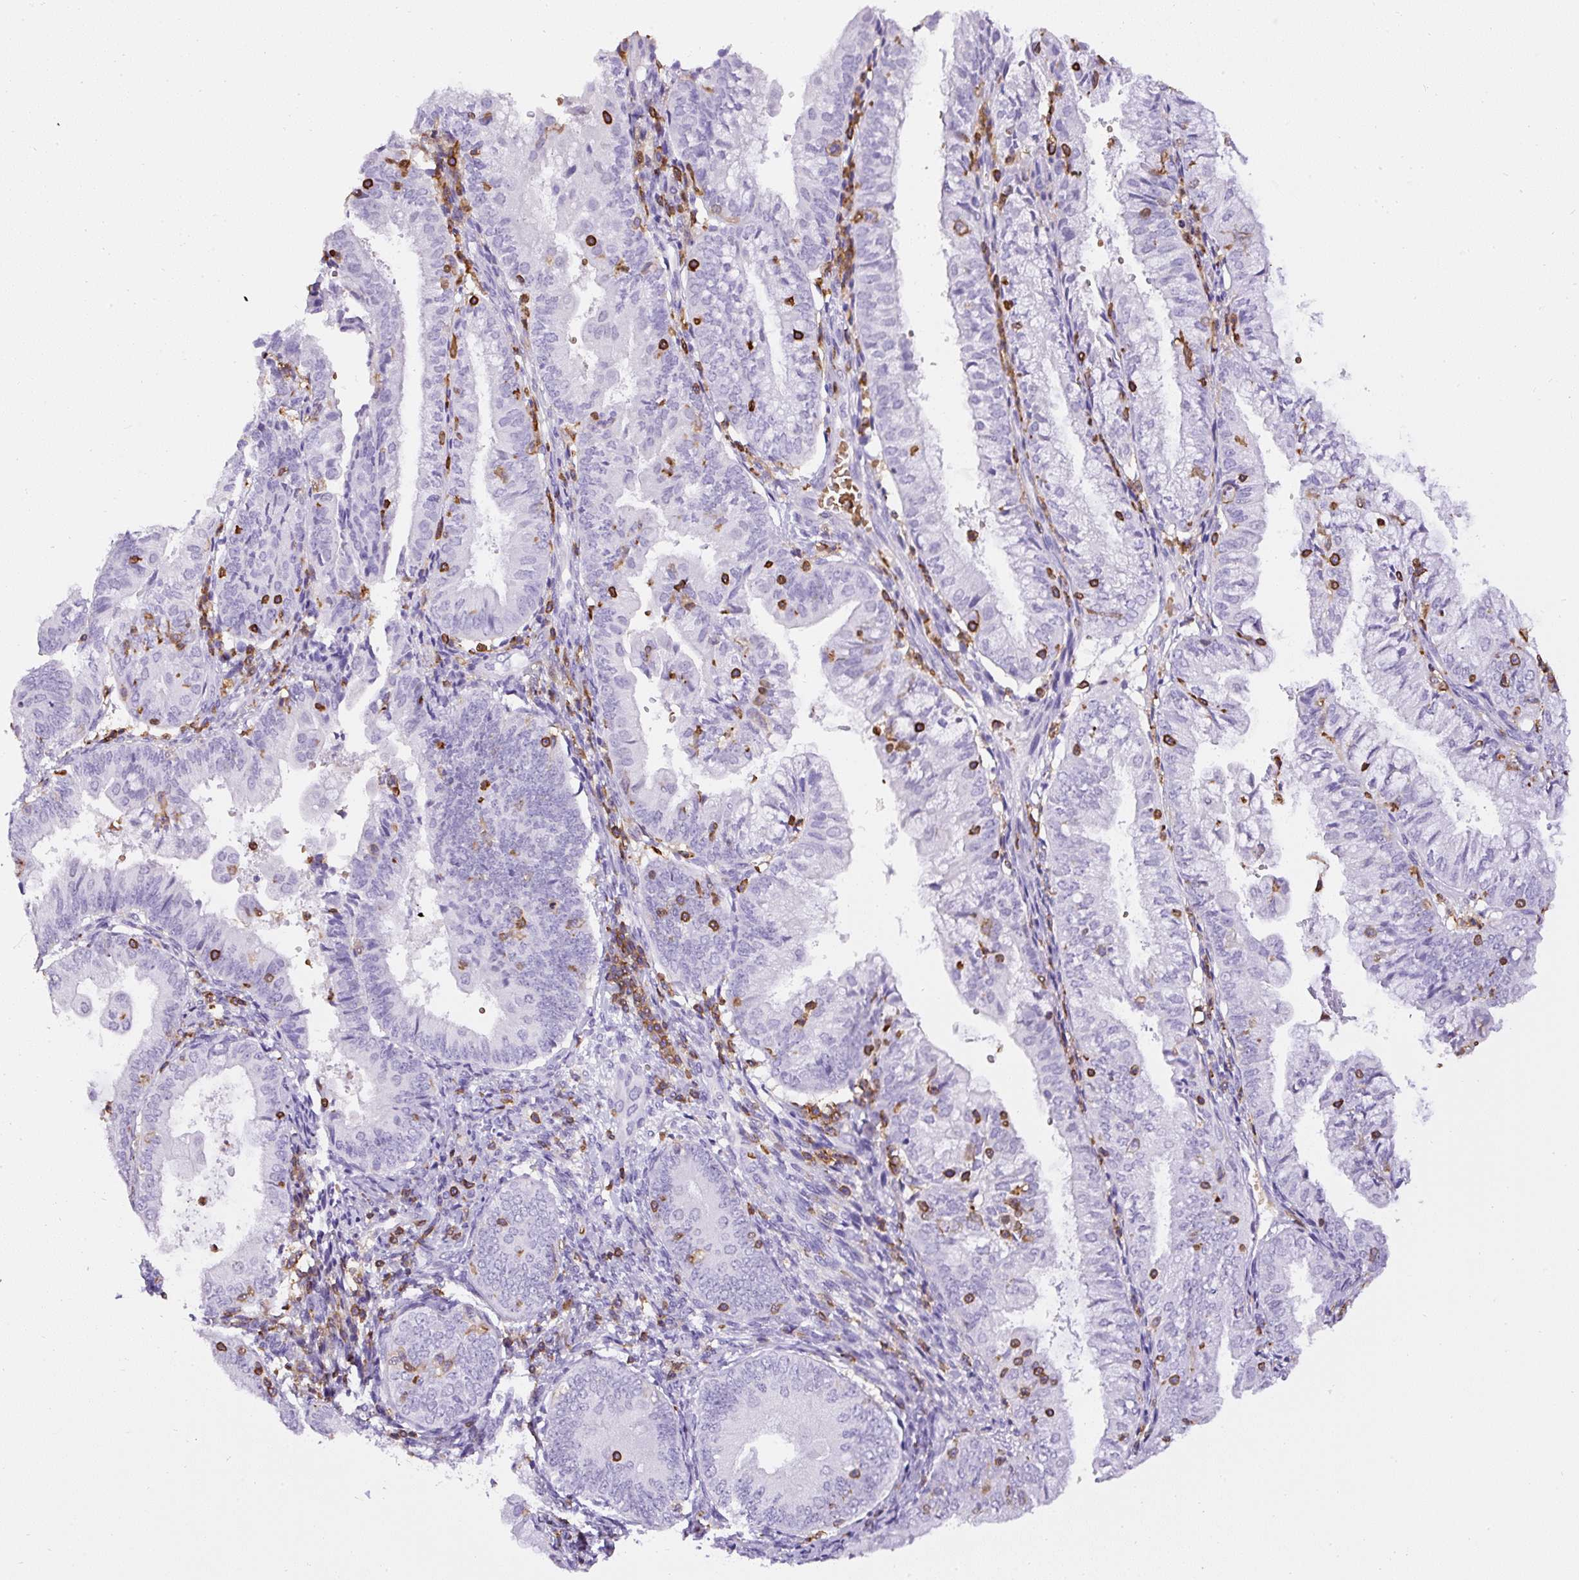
{"staining": {"intensity": "negative", "quantity": "none", "location": "none"}, "tissue": "endometrial cancer", "cell_type": "Tumor cells", "image_type": "cancer", "snomed": [{"axis": "morphology", "description": "Adenocarcinoma, NOS"}, {"axis": "topography", "description": "Endometrium"}], "caption": "Human endometrial adenocarcinoma stained for a protein using immunohistochemistry (IHC) displays no staining in tumor cells.", "gene": "FAM228B", "patient": {"sex": "female", "age": 55}}